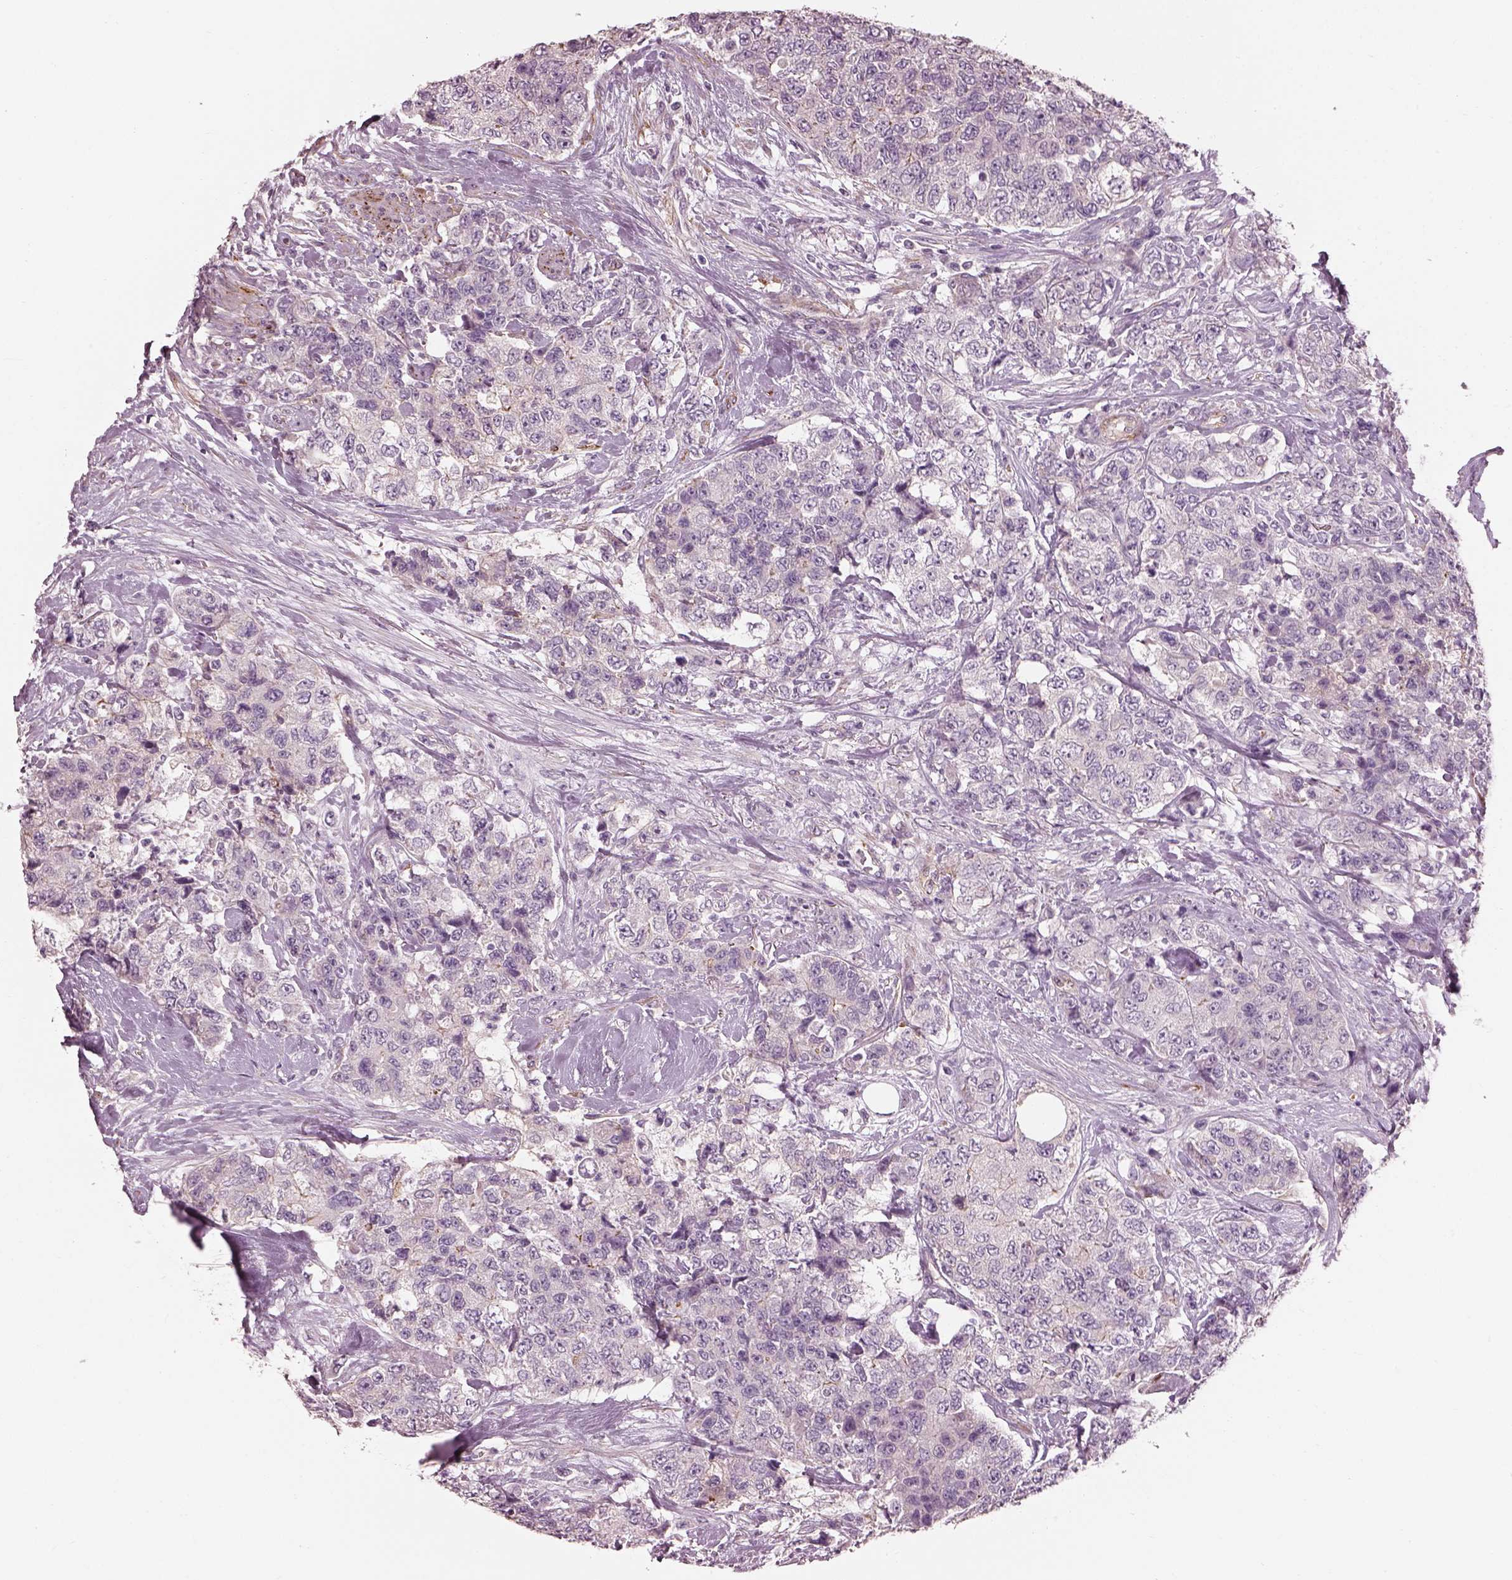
{"staining": {"intensity": "negative", "quantity": "none", "location": "none"}, "tissue": "urothelial cancer", "cell_type": "Tumor cells", "image_type": "cancer", "snomed": [{"axis": "morphology", "description": "Urothelial carcinoma, High grade"}, {"axis": "topography", "description": "Urinary bladder"}], "caption": "This histopathology image is of urothelial cancer stained with immunohistochemistry to label a protein in brown with the nuclei are counter-stained blue. There is no staining in tumor cells. (Brightfield microscopy of DAB immunohistochemistry at high magnification).", "gene": "PRKCZ", "patient": {"sex": "female", "age": 78}}